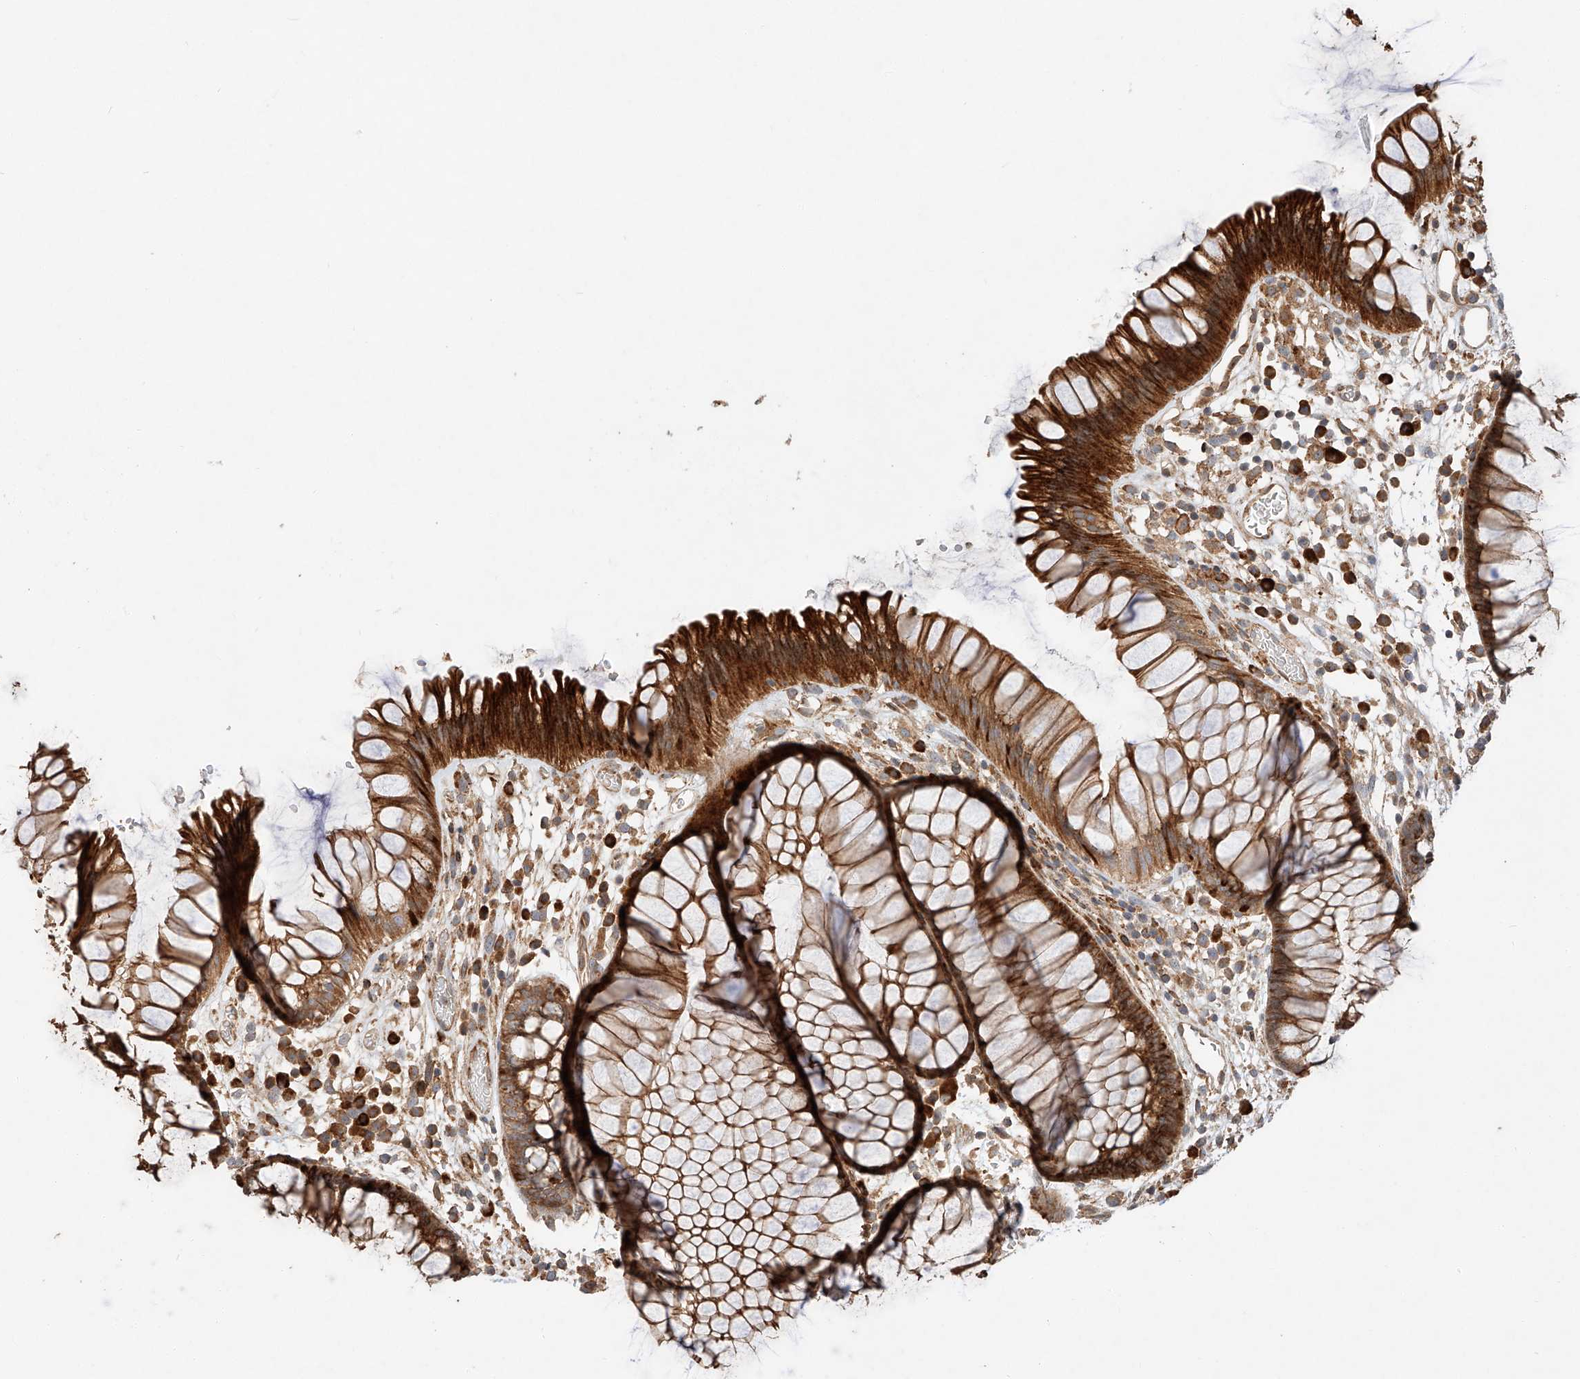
{"staining": {"intensity": "strong", "quantity": ">75%", "location": "cytoplasmic/membranous"}, "tissue": "rectum", "cell_type": "Glandular cells", "image_type": "normal", "snomed": [{"axis": "morphology", "description": "Normal tissue, NOS"}, {"axis": "topography", "description": "Rectum"}], "caption": "Protein analysis of unremarkable rectum reveals strong cytoplasmic/membranous staining in about >75% of glandular cells.", "gene": "ZNF84", "patient": {"sex": "male", "age": 51}}